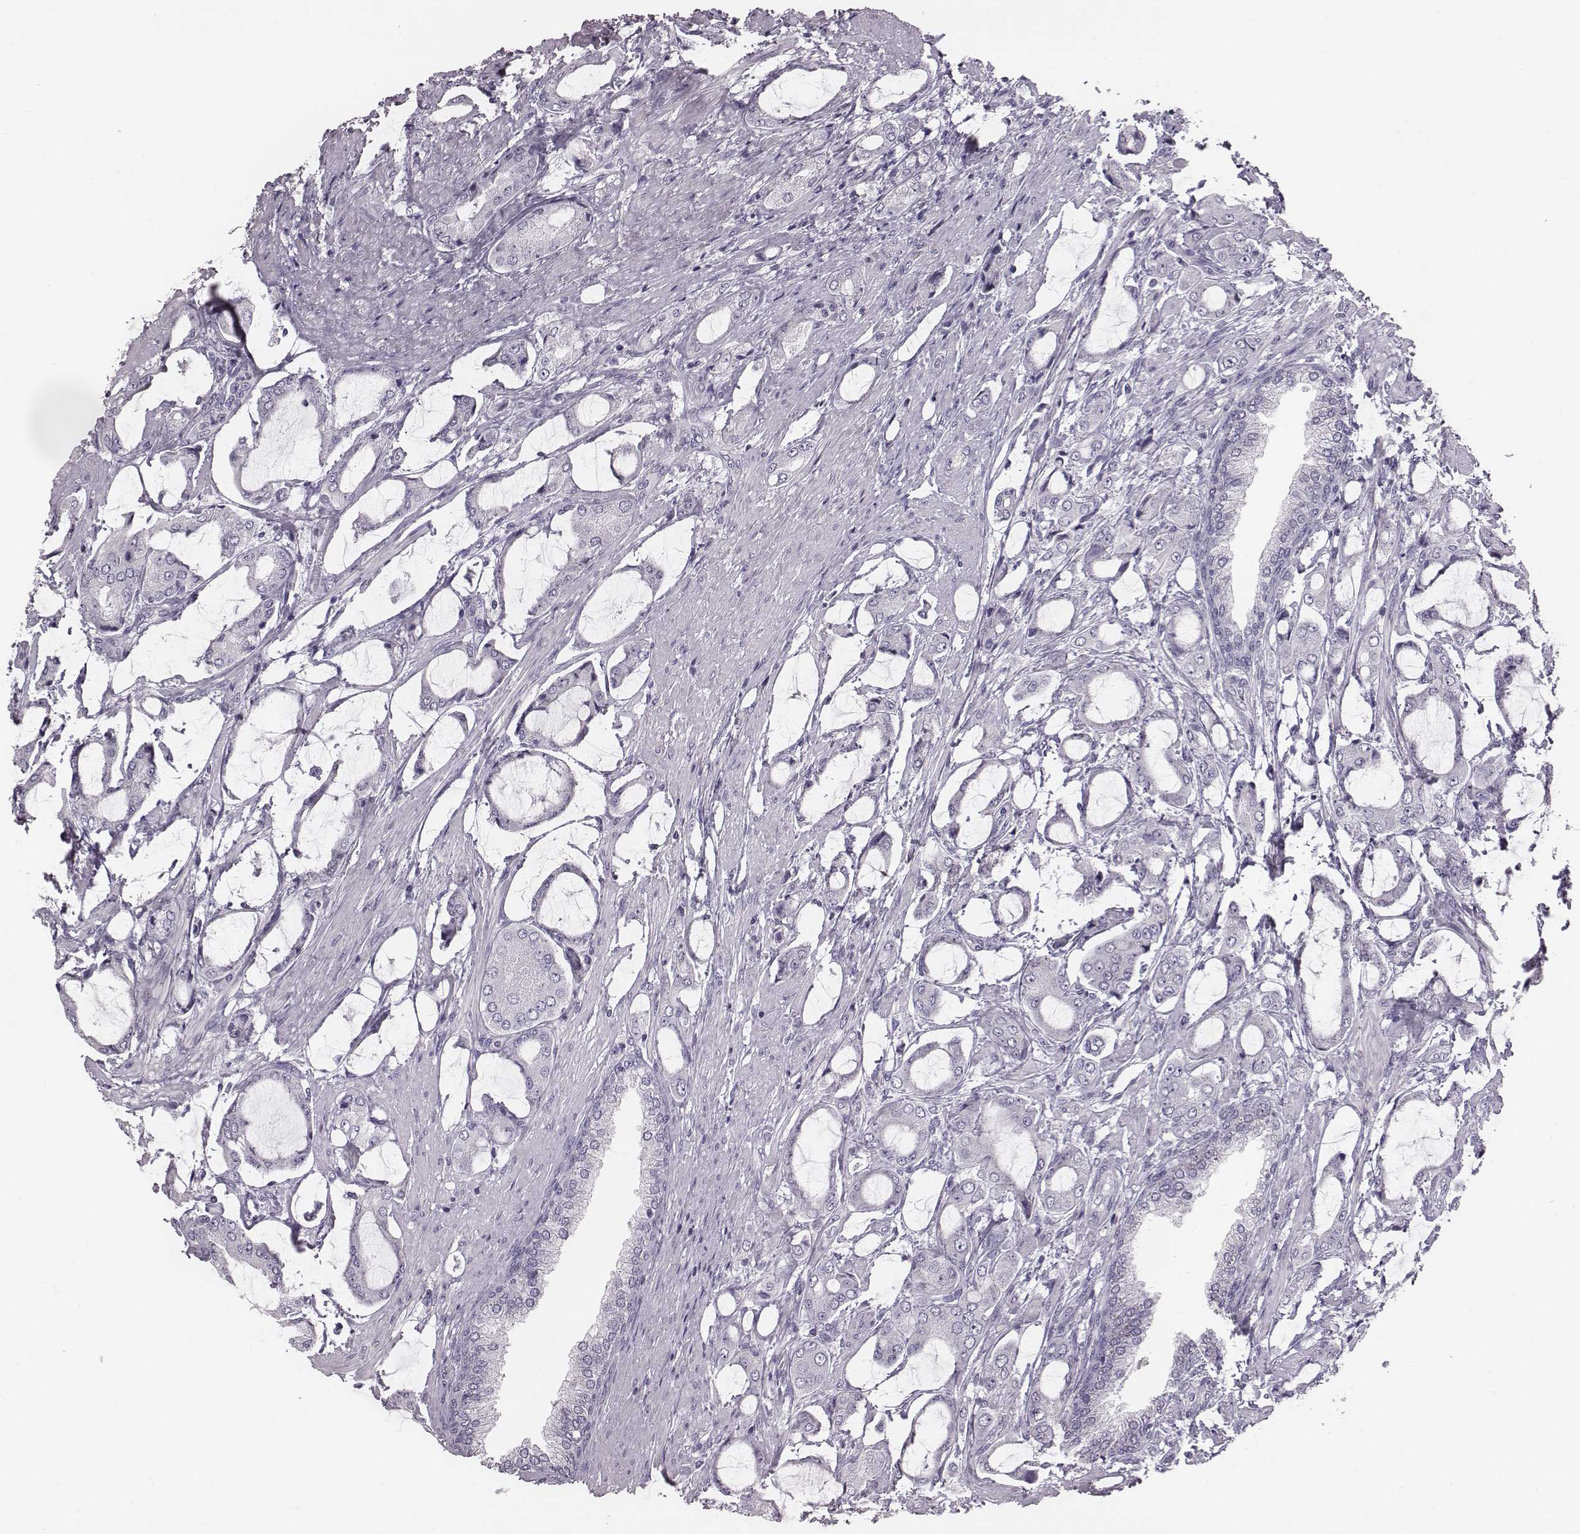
{"staining": {"intensity": "negative", "quantity": "none", "location": "none"}, "tissue": "prostate cancer", "cell_type": "Tumor cells", "image_type": "cancer", "snomed": [{"axis": "morphology", "description": "Adenocarcinoma, NOS"}, {"axis": "topography", "description": "Prostate"}], "caption": "The immunohistochemistry photomicrograph has no significant positivity in tumor cells of prostate cancer (adenocarcinoma) tissue.", "gene": "PDE8B", "patient": {"sex": "male", "age": 63}}